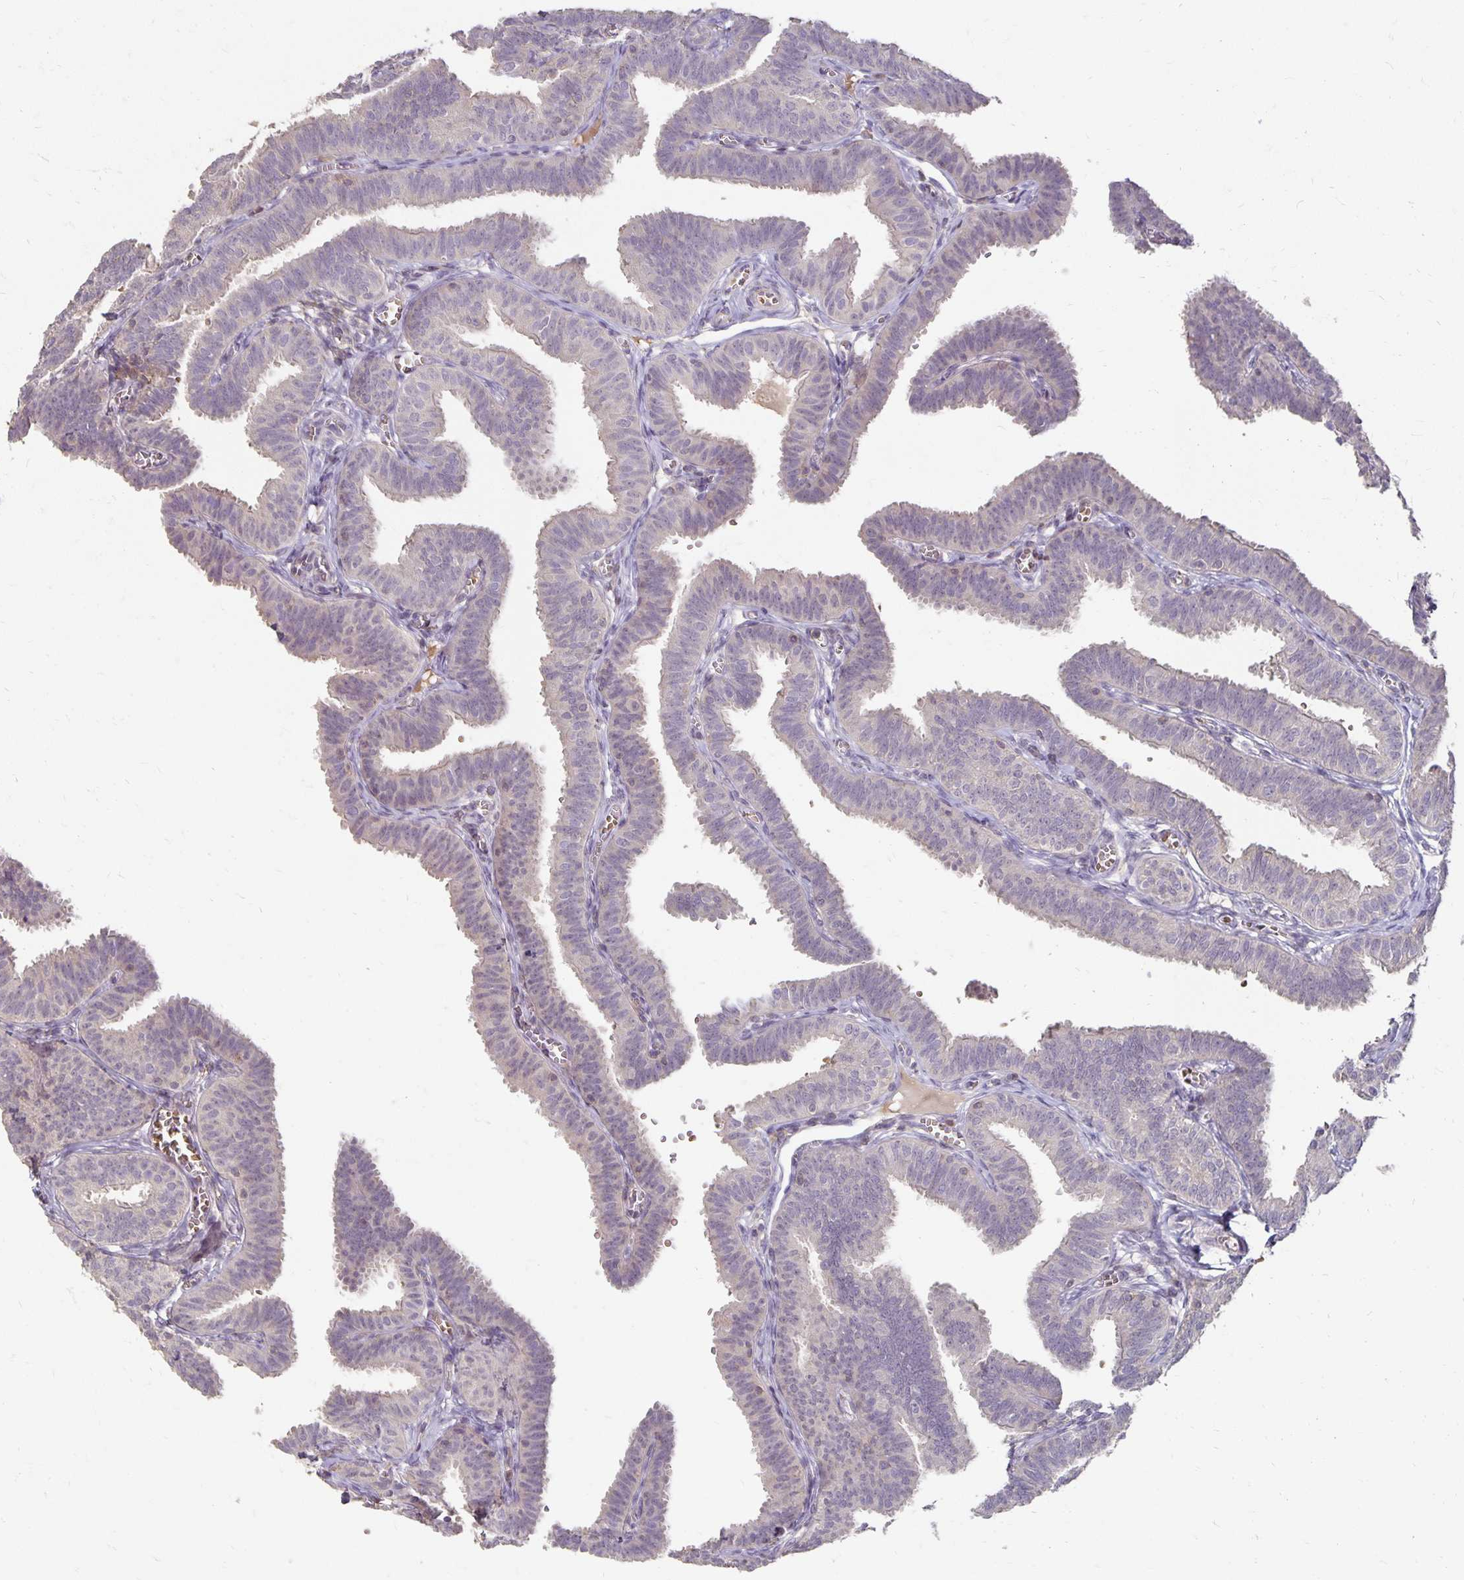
{"staining": {"intensity": "negative", "quantity": "none", "location": "none"}, "tissue": "fallopian tube", "cell_type": "Glandular cells", "image_type": "normal", "snomed": [{"axis": "morphology", "description": "Normal tissue, NOS"}, {"axis": "topography", "description": "Fallopian tube"}], "caption": "Glandular cells show no significant staining in benign fallopian tube. The staining was performed using DAB to visualize the protein expression in brown, while the nuclei were stained in blue with hematoxylin (Magnification: 20x).", "gene": "CST6", "patient": {"sex": "female", "age": 25}}